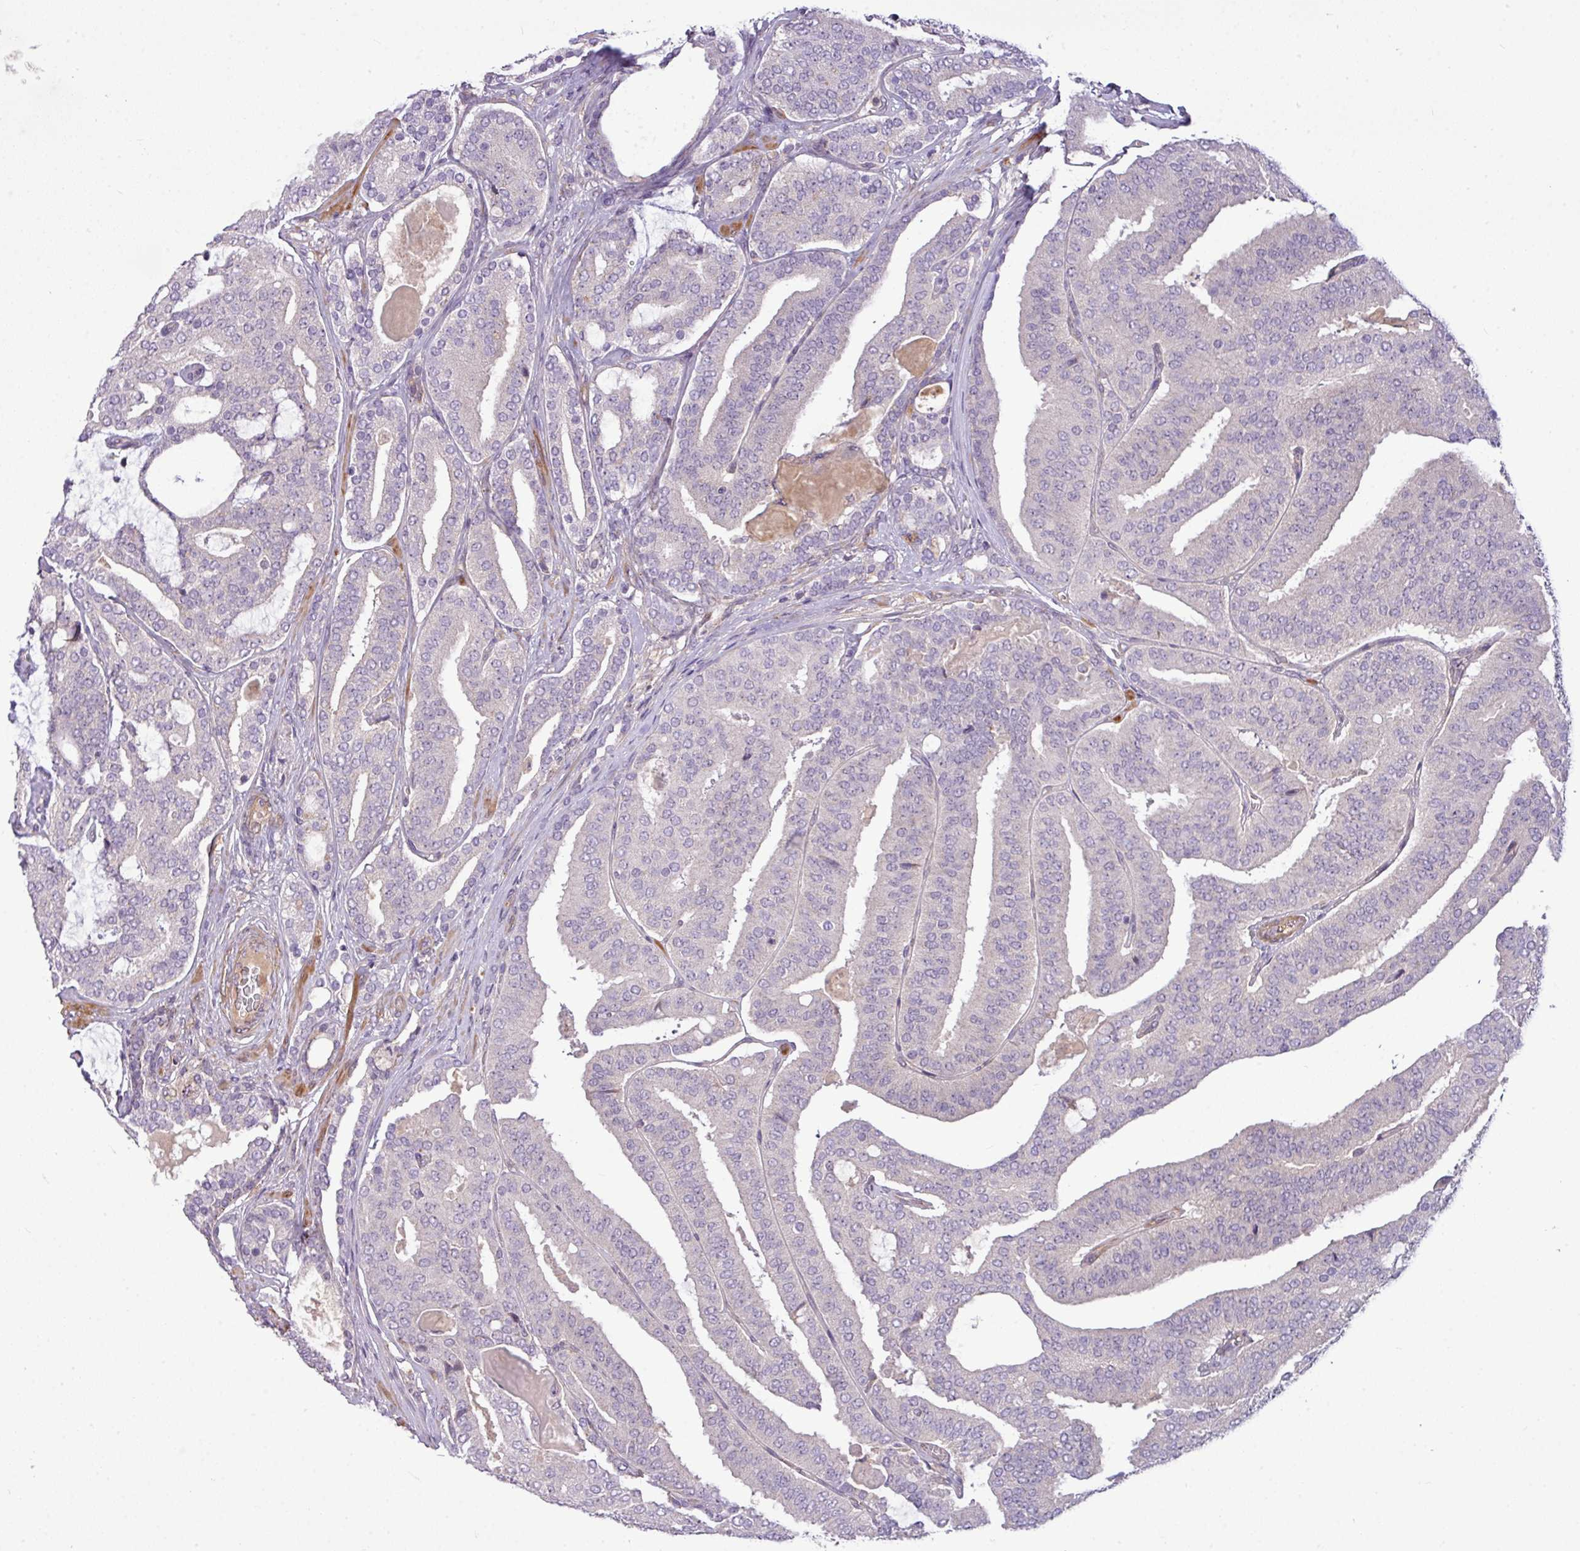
{"staining": {"intensity": "negative", "quantity": "none", "location": "none"}, "tissue": "prostate cancer", "cell_type": "Tumor cells", "image_type": "cancer", "snomed": [{"axis": "morphology", "description": "Adenocarcinoma, High grade"}, {"axis": "topography", "description": "Prostate"}], "caption": "A high-resolution histopathology image shows immunohistochemistry (IHC) staining of prostate adenocarcinoma (high-grade), which displays no significant expression in tumor cells.", "gene": "ZNF35", "patient": {"sex": "male", "age": 65}}